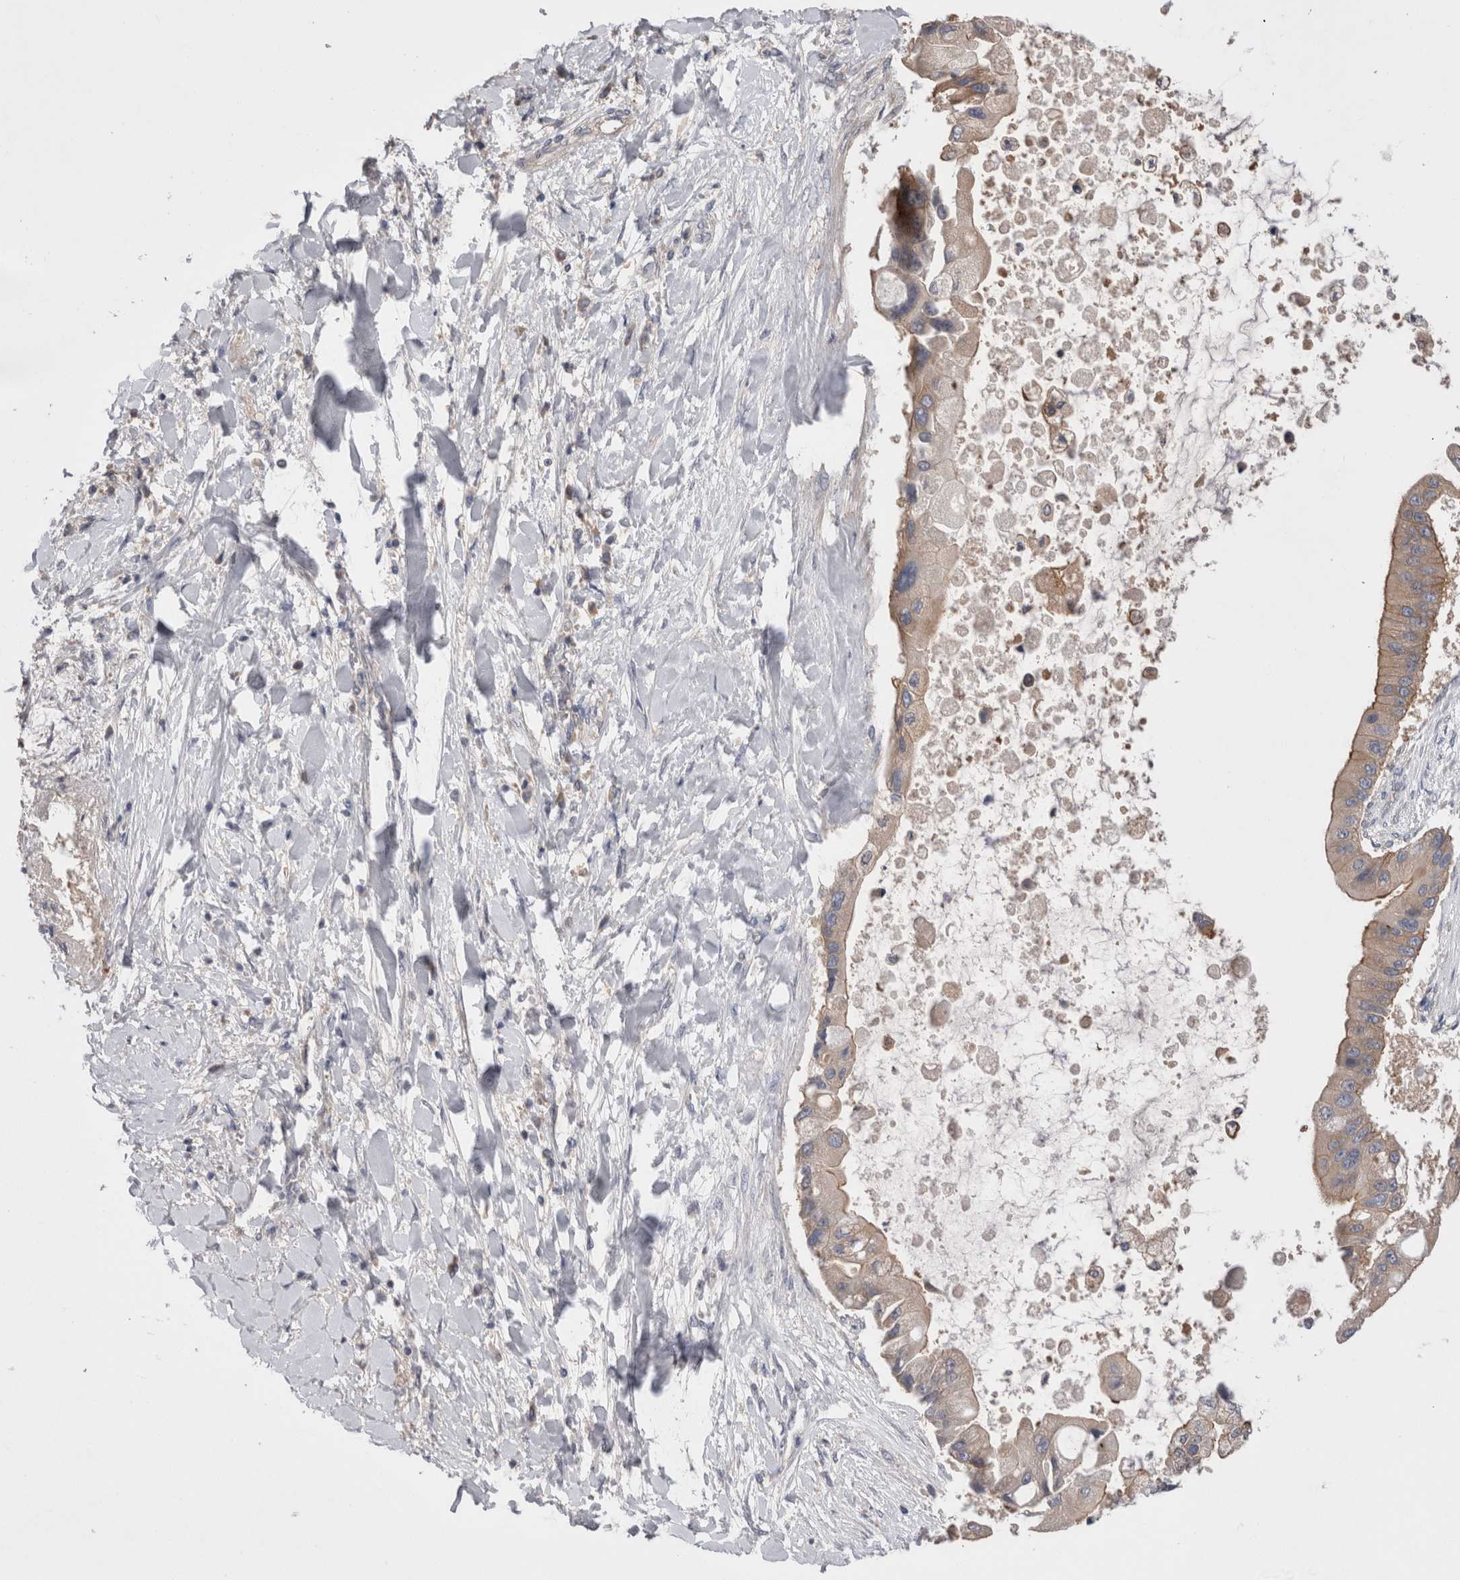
{"staining": {"intensity": "moderate", "quantity": ">75%", "location": "cytoplasmic/membranous"}, "tissue": "liver cancer", "cell_type": "Tumor cells", "image_type": "cancer", "snomed": [{"axis": "morphology", "description": "Cholangiocarcinoma"}, {"axis": "topography", "description": "Liver"}], "caption": "A medium amount of moderate cytoplasmic/membranous expression is appreciated in about >75% of tumor cells in liver cholangiocarcinoma tissue. (brown staining indicates protein expression, while blue staining denotes nuclei).", "gene": "OTOR", "patient": {"sex": "male", "age": 50}}